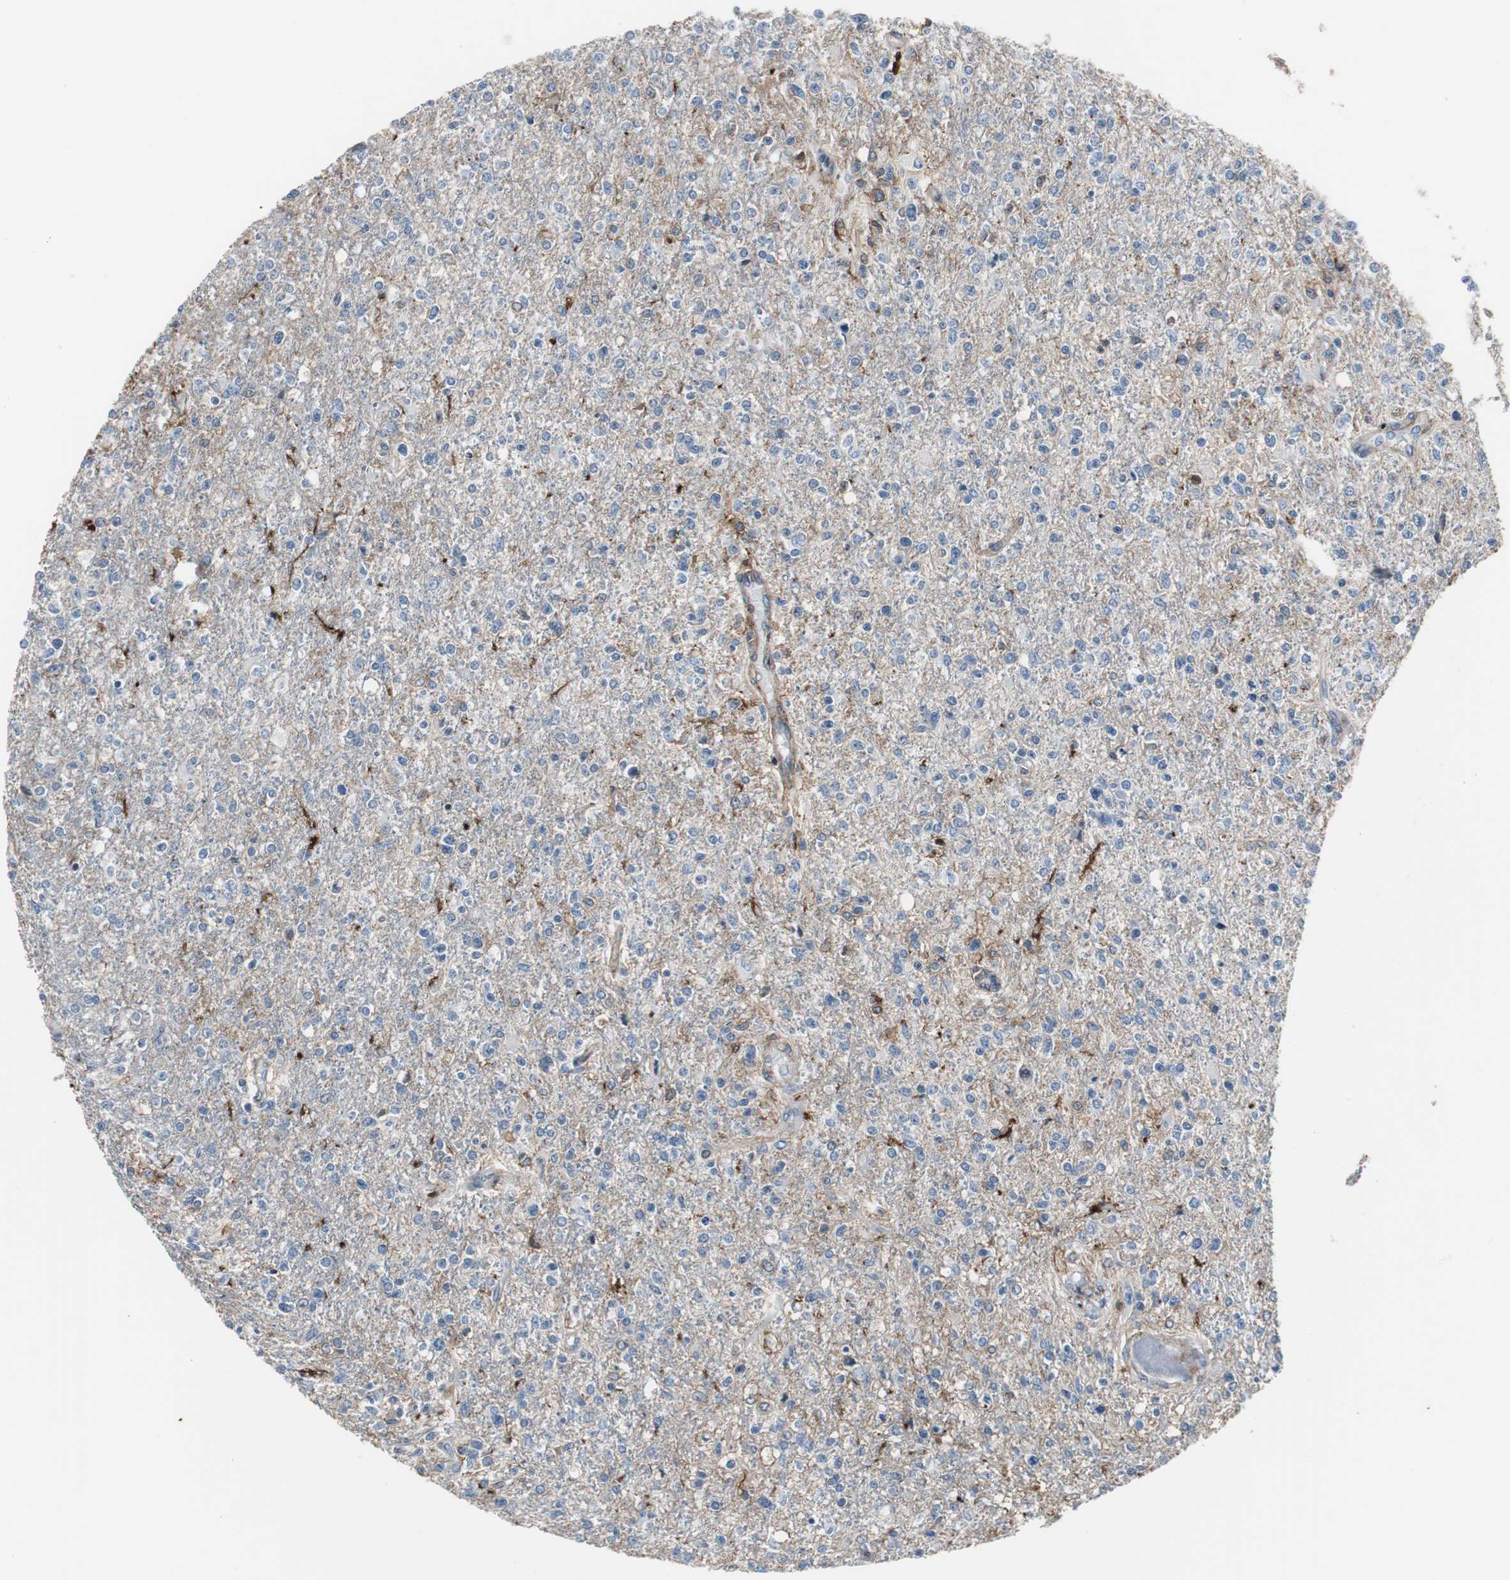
{"staining": {"intensity": "weak", "quantity": "<25%", "location": "cytoplasmic/membranous"}, "tissue": "glioma", "cell_type": "Tumor cells", "image_type": "cancer", "snomed": [{"axis": "morphology", "description": "Glioma, malignant, High grade"}, {"axis": "topography", "description": "Cerebral cortex"}], "caption": "The photomicrograph demonstrates no significant positivity in tumor cells of malignant glioma (high-grade).", "gene": "ANXA4", "patient": {"sex": "male", "age": 76}}